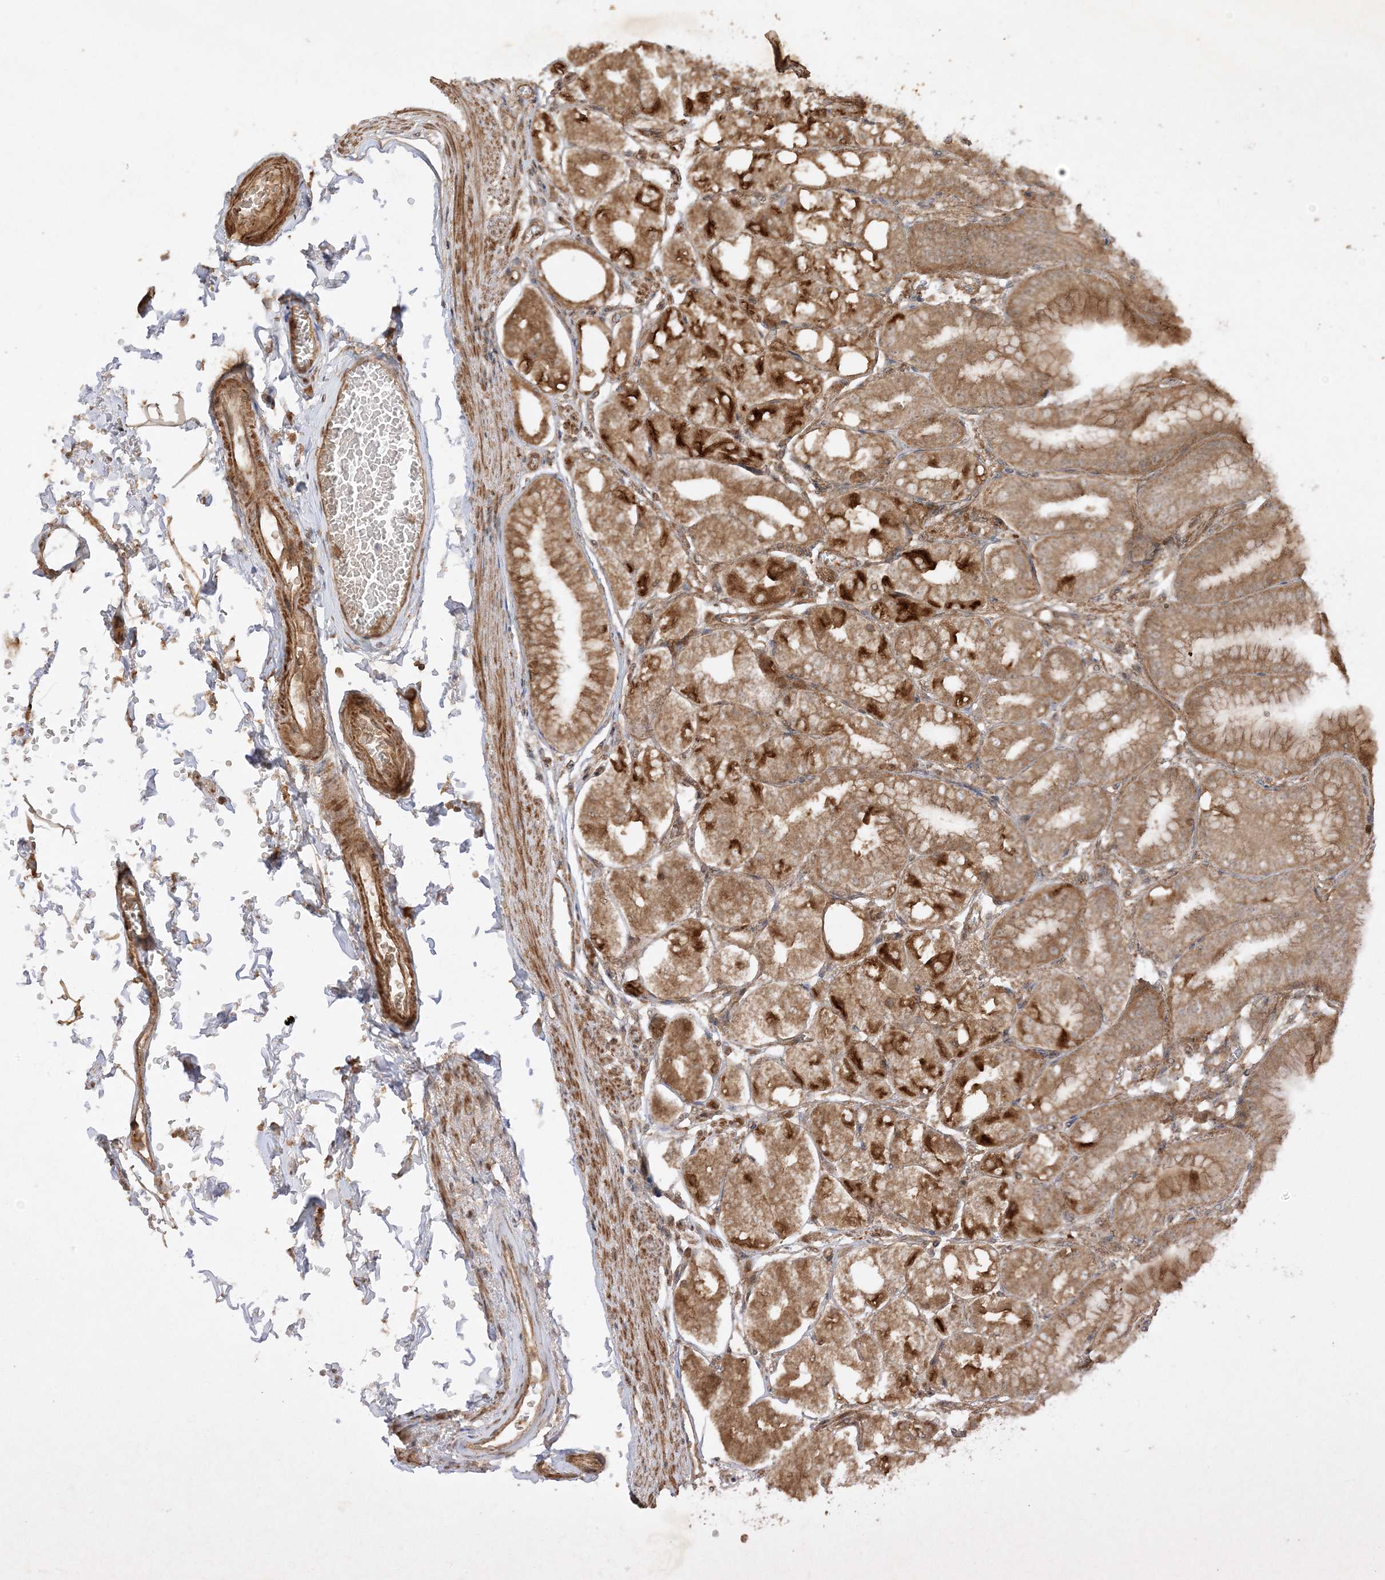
{"staining": {"intensity": "strong", "quantity": ">75%", "location": "cytoplasmic/membranous"}, "tissue": "stomach", "cell_type": "Glandular cells", "image_type": "normal", "snomed": [{"axis": "morphology", "description": "Normal tissue, NOS"}, {"axis": "topography", "description": "Stomach, lower"}], "caption": "Stomach stained for a protein (brown) demonstrates strong cytoplasmic/membranous positive positivity in about >75% of glandular cells.", "gene": "XRN1", "patient": {"sex": "male", "age": 71}}